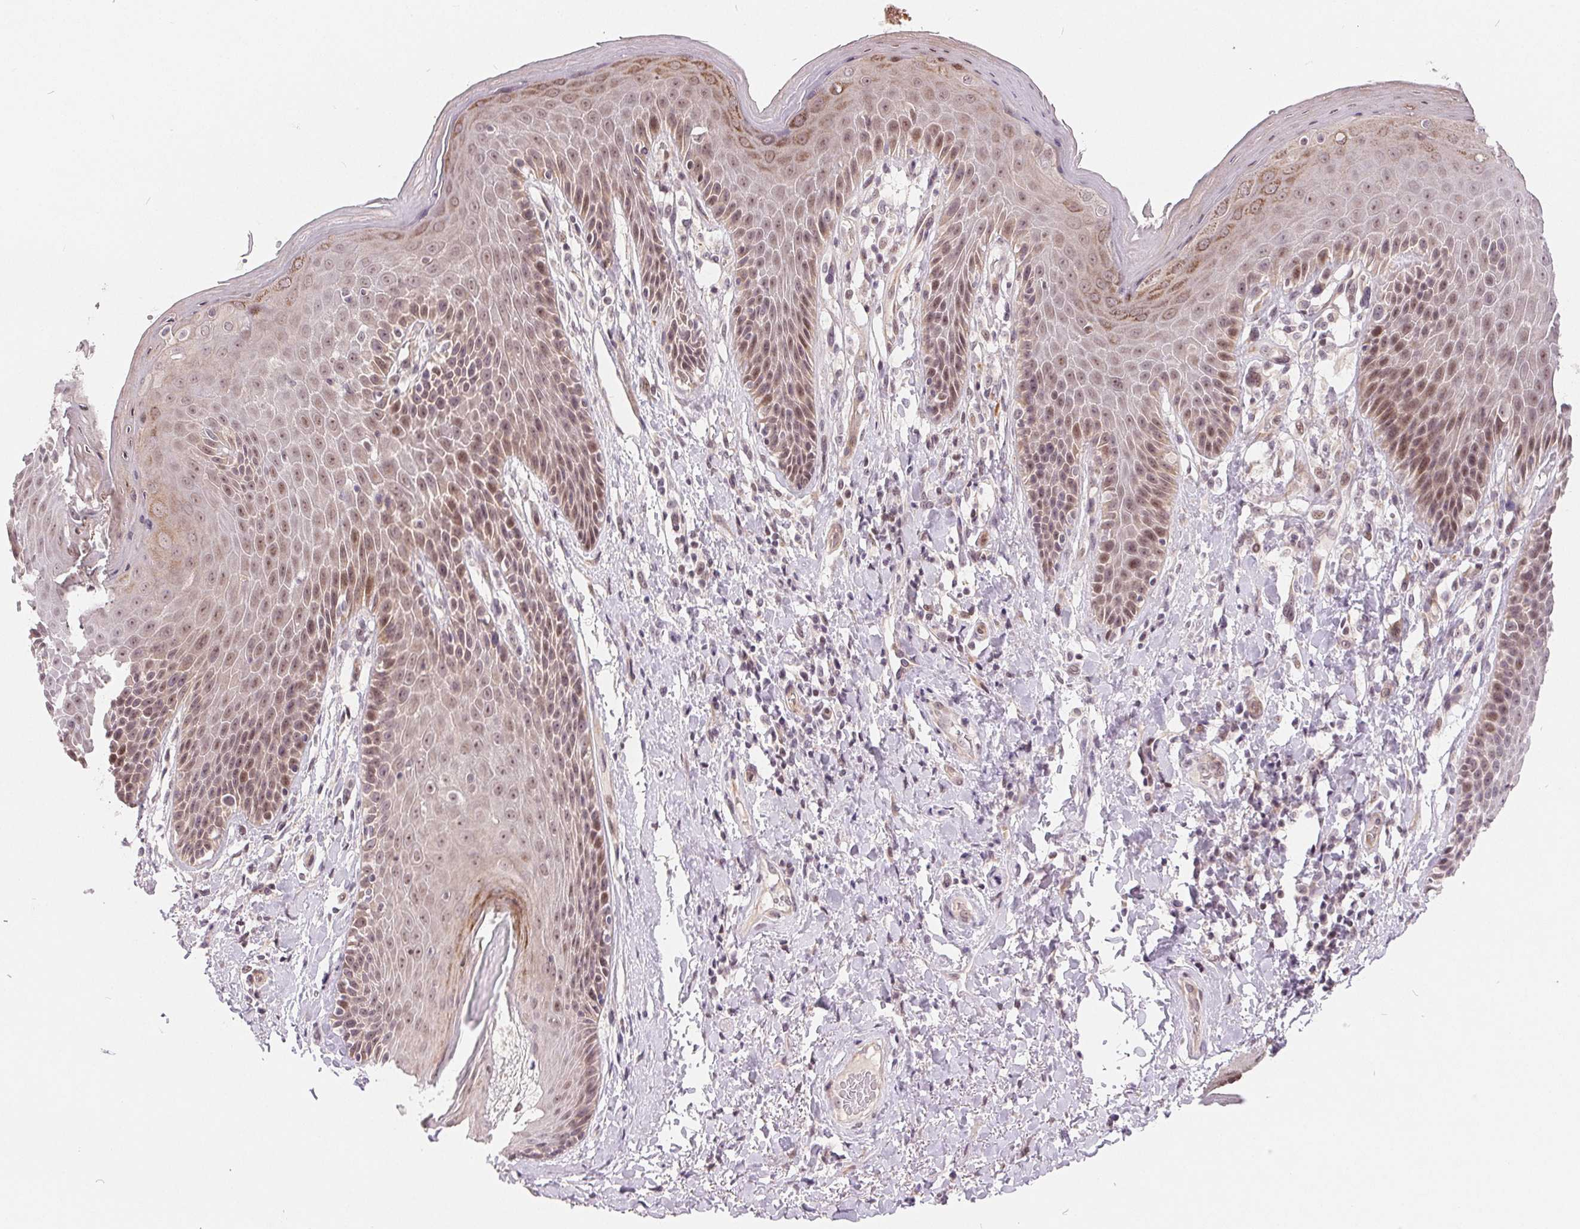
{"staining": {"intensity": "moderate", "quantity": "25%-75%", "location": "cytoplasmic/membranous,nuclear"}, "tissue": "skin", "cell_type": "Epidermal cells", "image_type": "normal", "snomed": [{"axis": "morphology", "description": "Normal tissue, NOS"}, {"axis": "topography", "description": "Anal"}, {"axis": "topography", "description": "Peripheral nerve tissue"}], "caption": "A medium amount of moderate cytoplasmic/membranous,nuclear staining is present in approximately 25%-75% of epidermal cells in normal skin.", "gene": "NRG2", "patient": {"sex": "male", "age": 51}}